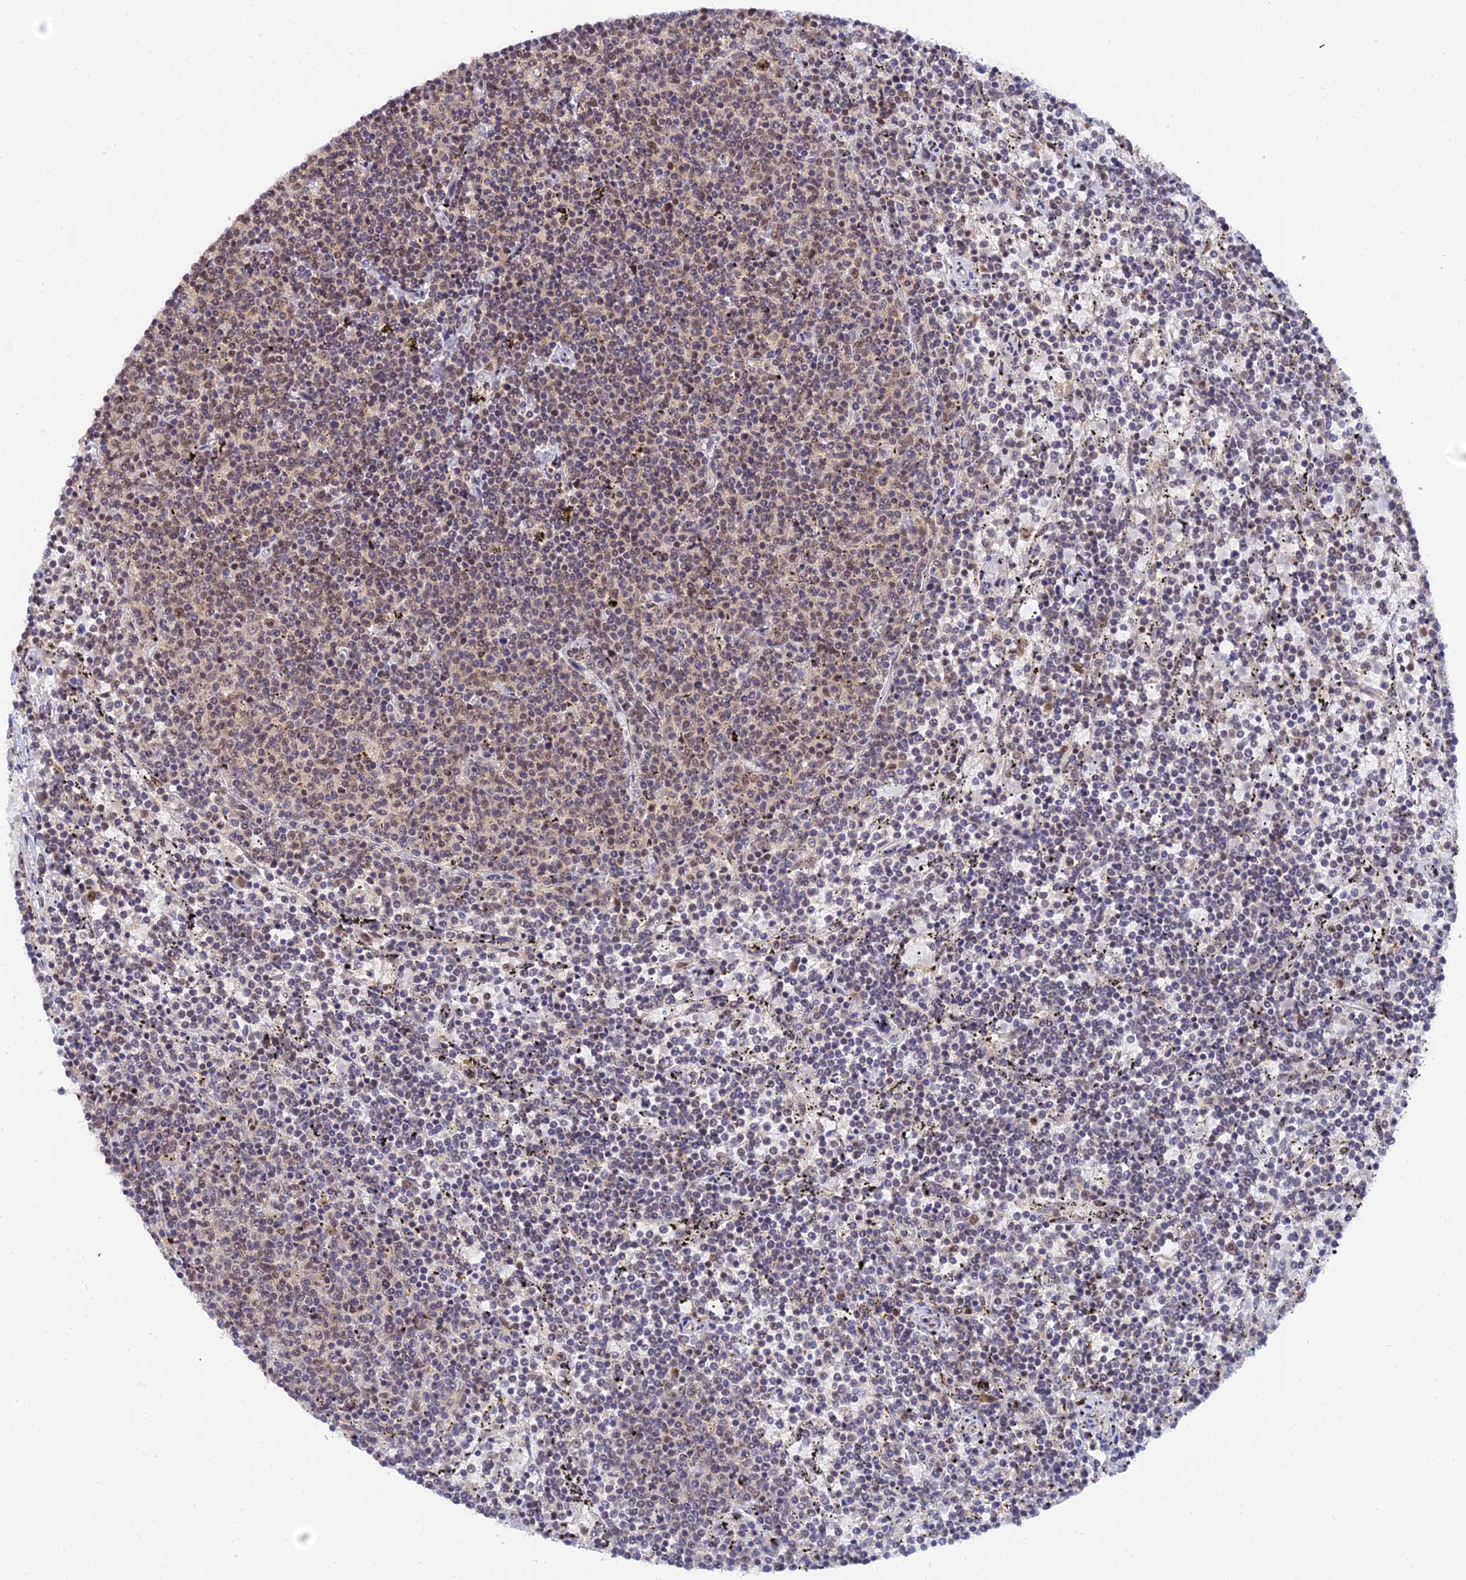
{"staining": {"intensity": "weak", "quantity": "25%-75%", "location": "nuclear"}, "tissue": "lymphoma", "cell_type": "Tumor cells", "image_type": "cancer", "snomed": [{"axis": "morphology", "description": "Malignant lymphoma, non-Hodgkin's type, Low grade"}, {"axis": "topography", "description": "Spleen"}], "caption": "Tumor cells demonstrate weak nuclear expression in about 25%-75% of cells in low-grade malignant lymphoma, non-Hodgkin's type.", "gene": "EXOSC3", "patient": {"sex": "female", "age": 50}}